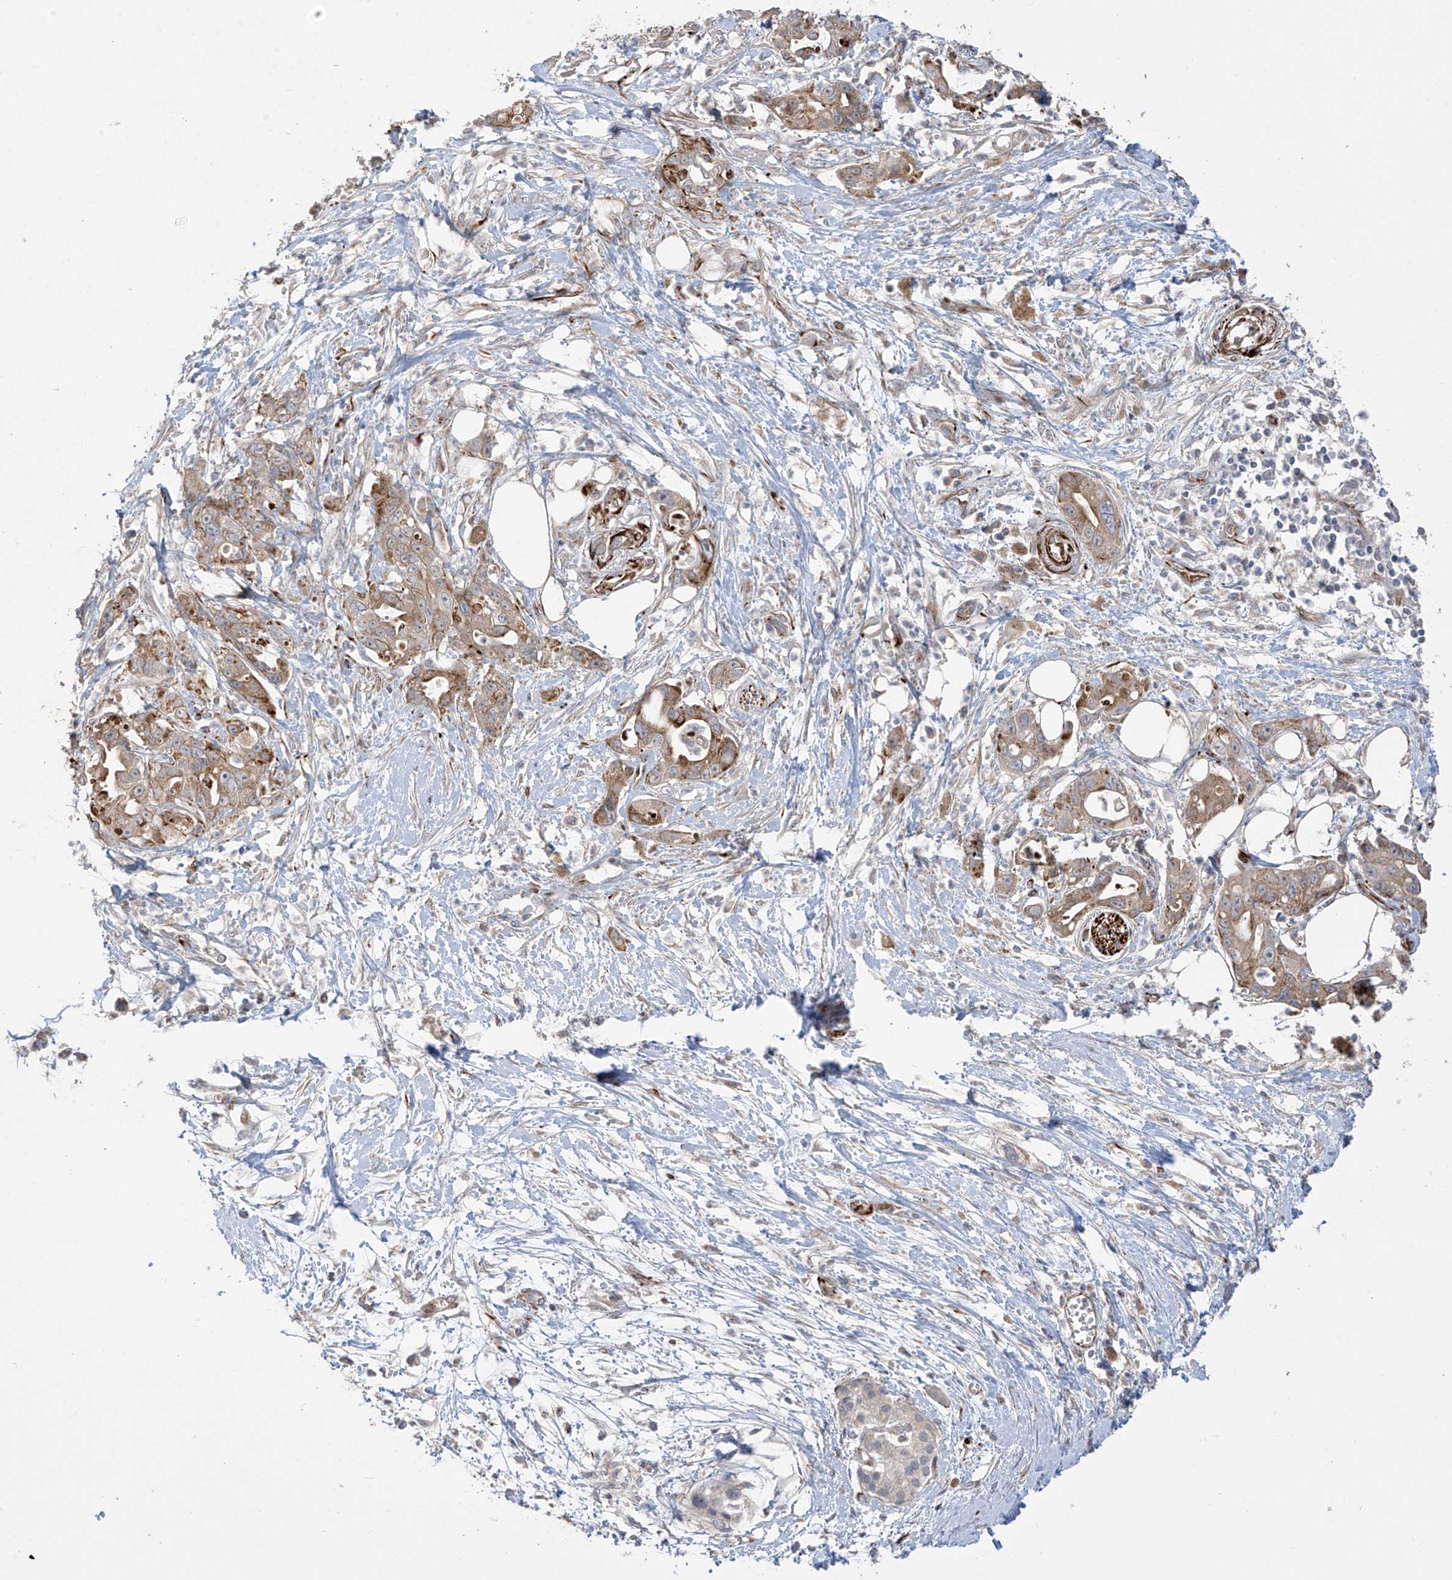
{"staining": {"intensity": "moderate", "quantity": ">75%", "location": "cytoplasmic/membranous"}, "tissue": "pancreatic cancer", "cell_type": "Tumor cells", "image_type": "cancer", "snomed": [{"axis": "morphology", "description": "Adenocarcinoma, NOS"}, {"axis": "topography", "description": "Pancreas"}], "caption": "Immunohistochemistry (DAB) staining of human pancreatic adenocarcinoma shows moderate cytoplasmic/membranous protein staining in approximately >75% of tumor cells. Using DAB (3,3'-diaminobenzidine) (brown) and hematoxylin (blue) stains, captured at high magnification using brightfield microscopy.", "gene": "DCDC2", "patient": {"sex": "male", "age": 68}}